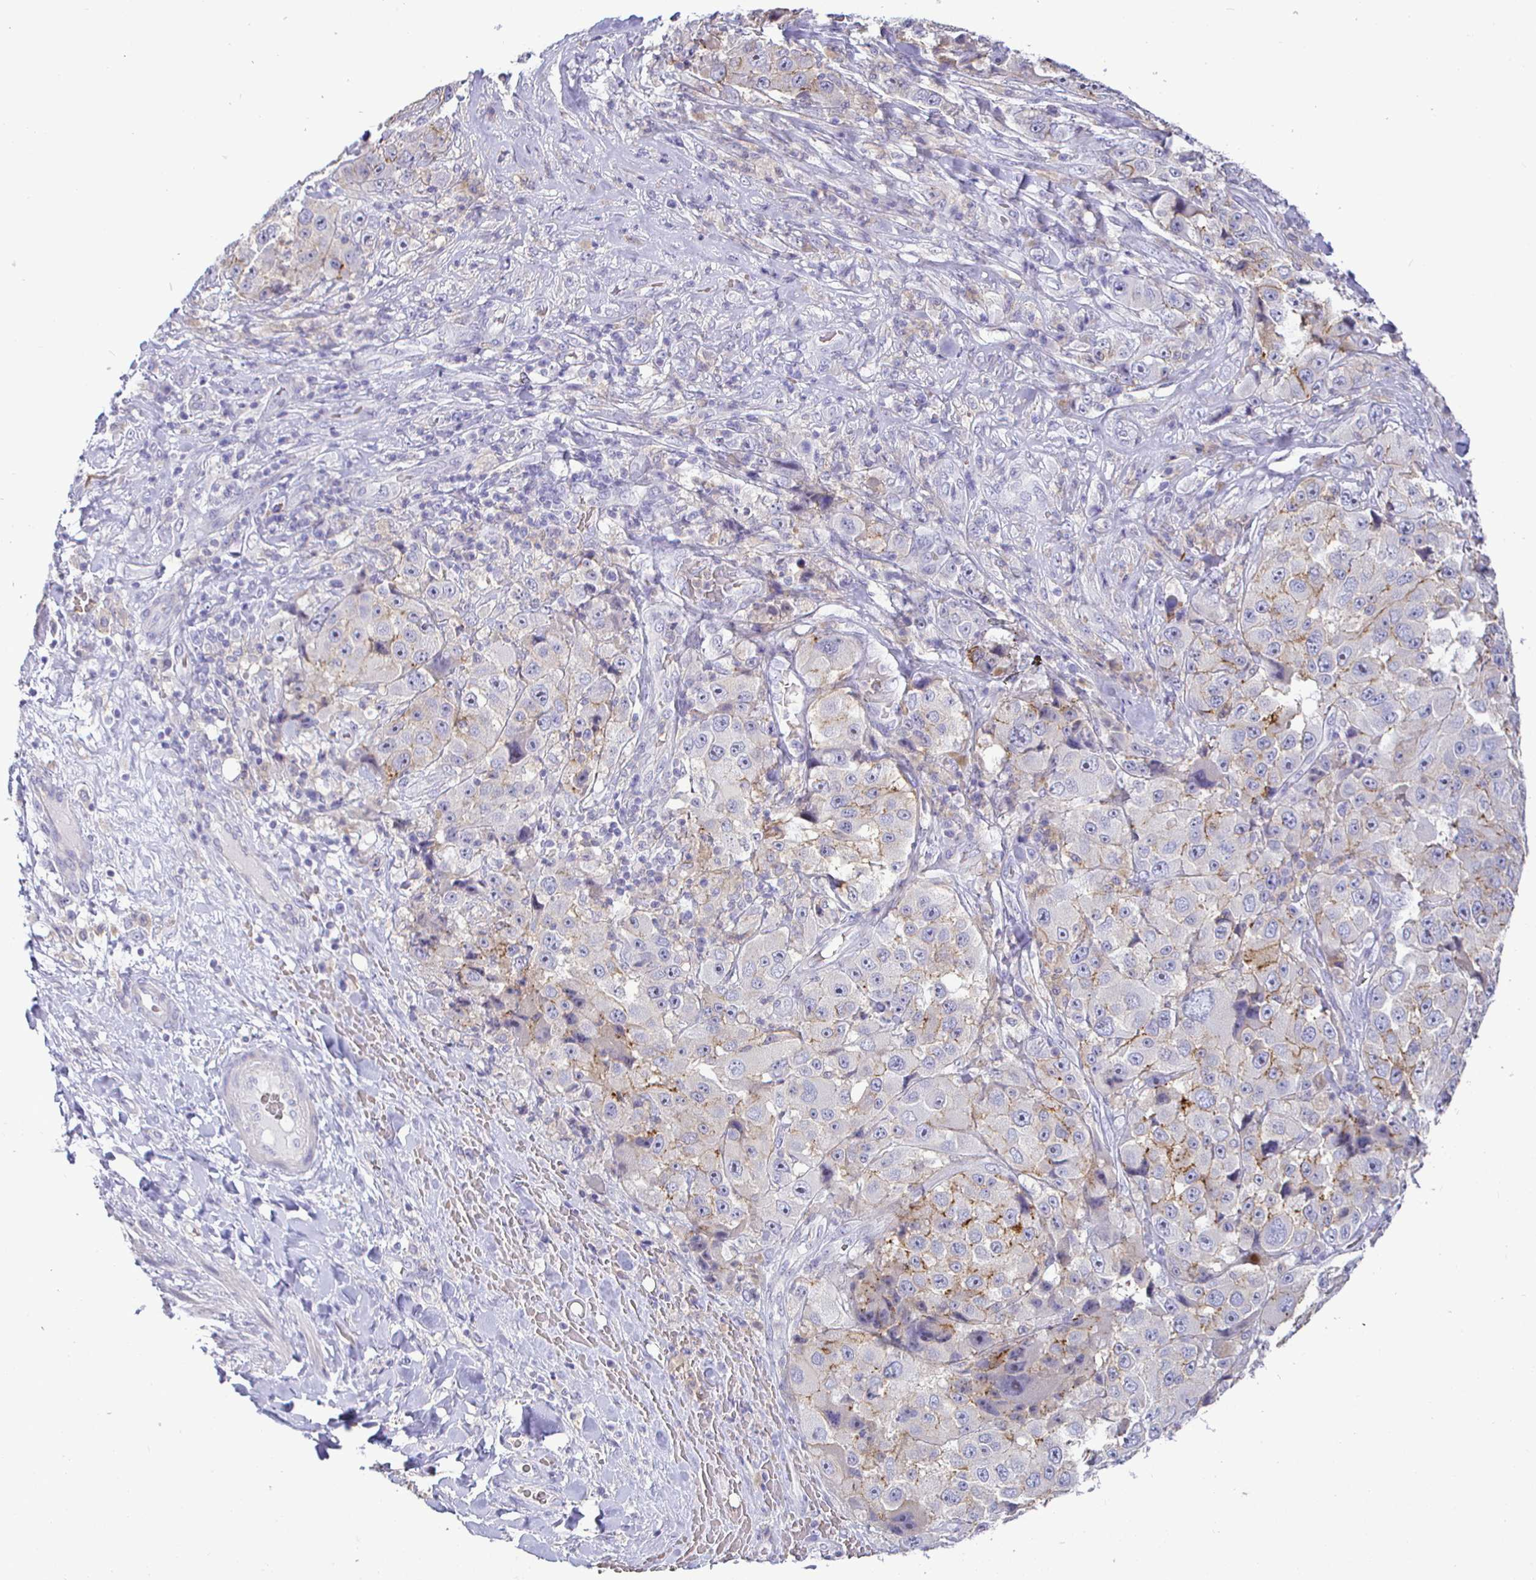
{"staining": {"intensity": "negative", "quantity": "none", "location": "none"}, "tissue": "melanoma", "cell_type": "Tumor cells", "image_type": "cancer", "snomed": [{"axis": "morphology", "description": "Malignant melanoma, Metastatic site"}, {"axis": "topography", "description": "Lymph node"}], "caption": "This is a image of IHC staining of malignant melanoma (metastatic site), which shows no staining in tumor cells.", "gene": "SIRPA", "patient": {"sex": "male", "age": 62}}